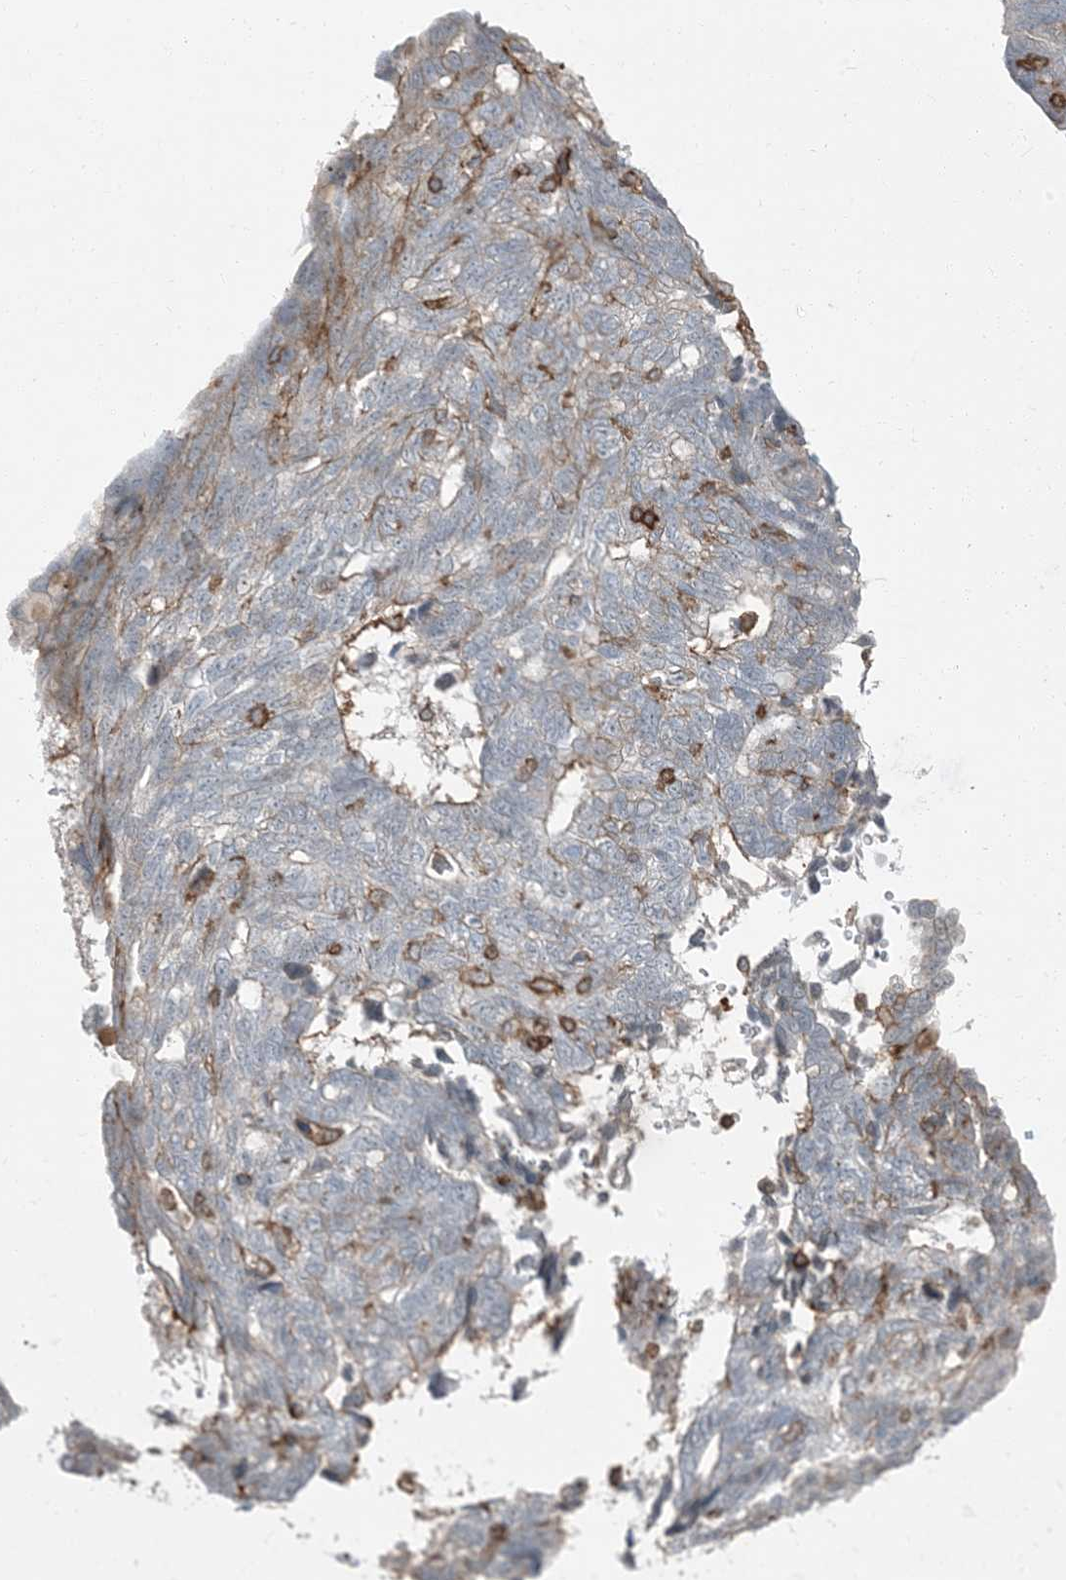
{"staining": {"intensity": "negative", "quantity": "none", "location": "none"}, "tissue": "ovarian cancer", "cell_type": "Tumor cells", "image_type": "cancer", "snomed": [{"axis": "morphology", "description": "Cystadenocarcinoma, serous, NOS"}, {"axis": "topography", "description": "Ovary"}], "caption": "Ovarian serous cystadenocarcinoma was stained to show a protein in brown. There is no significant positivity in tumor cells.", "gene": "APOBEC3C", "patient": {"sex": "female", "age": 79}}